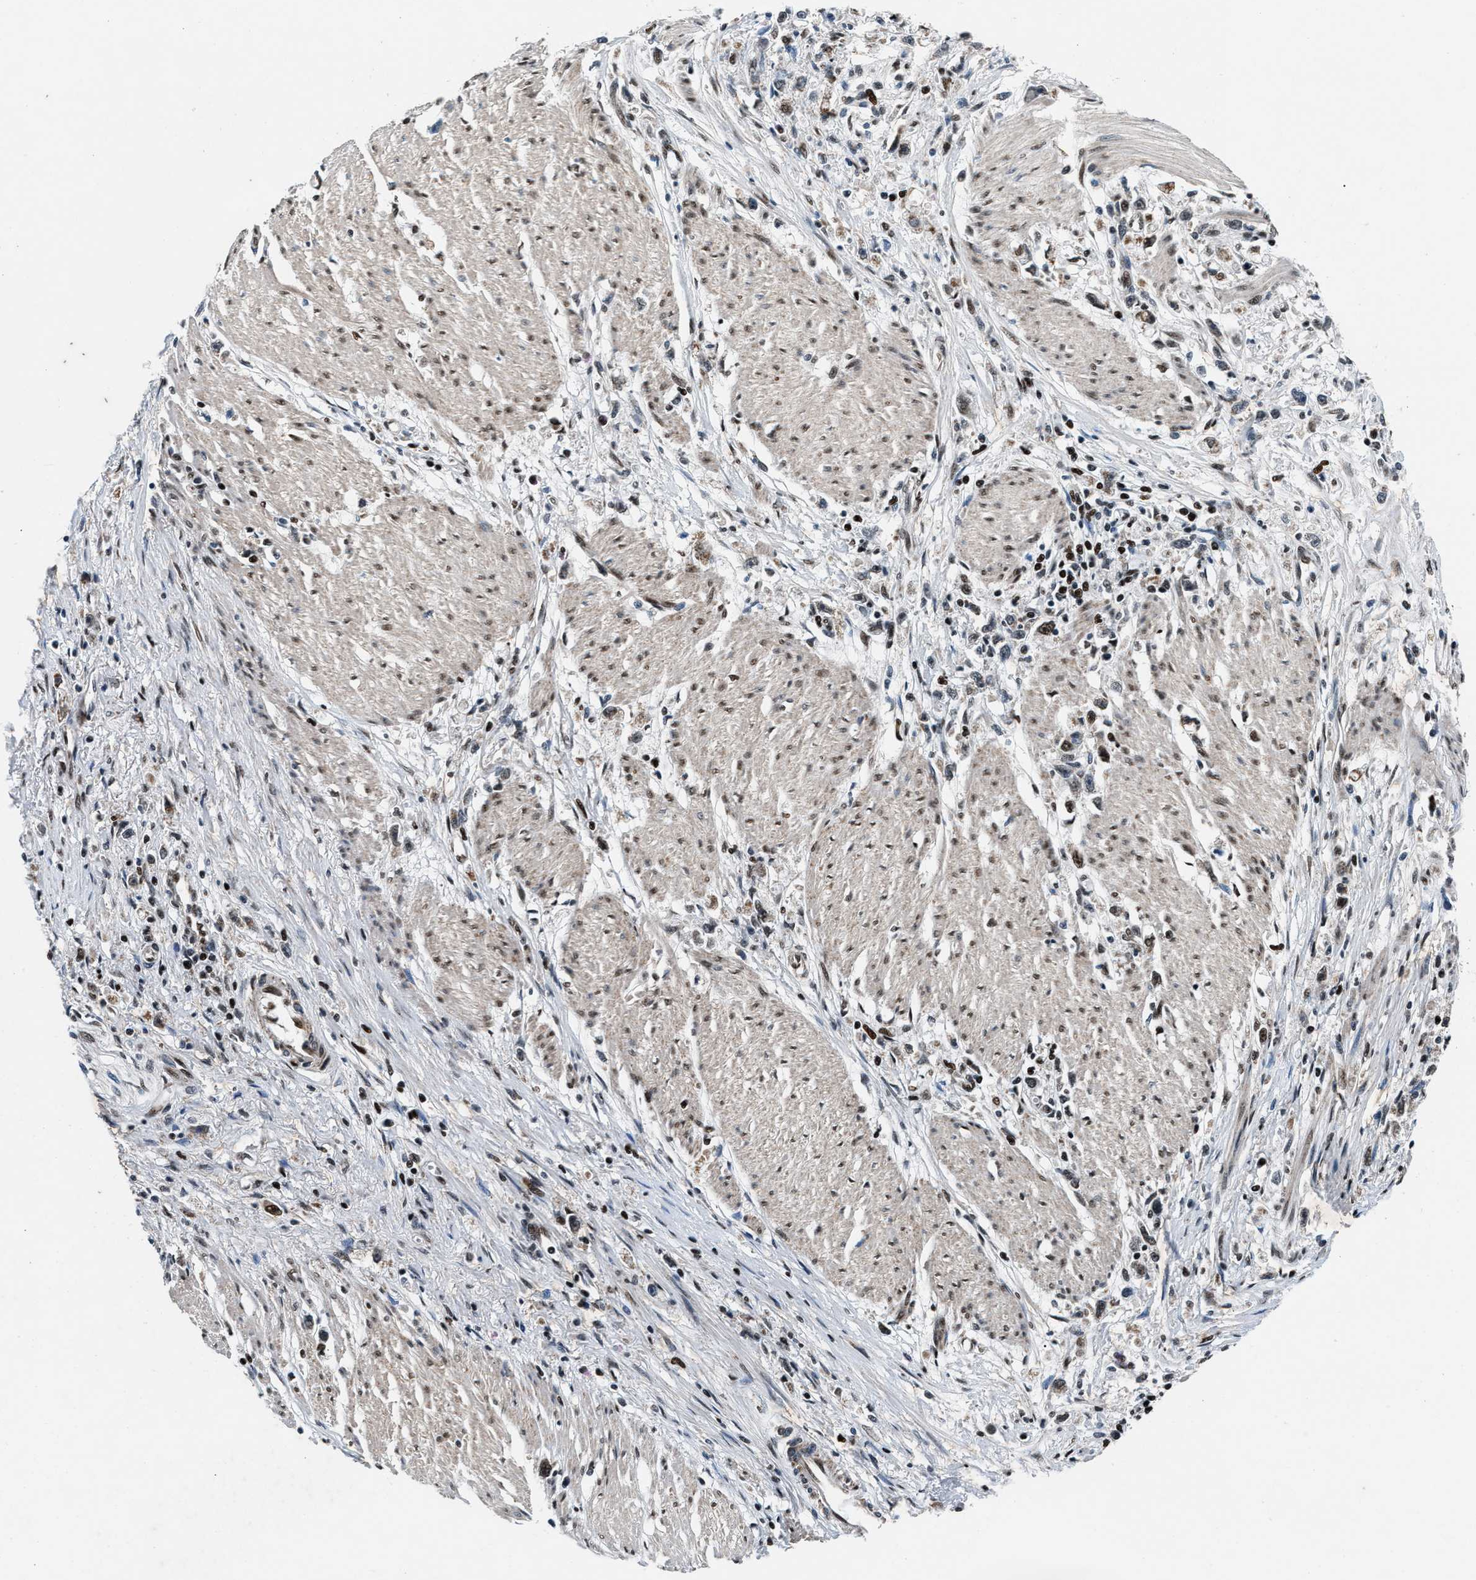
{"staining": {"intensity": "moderate", "quantity": "25%-75%", "location": "cytoplasmic/membranous,nuclear"}, "tissue": "stomach cancer", "cell_type": "Tumor cells", "image_type": "cancer", "snomed": [{"axis": "morphology", "description": "Adenocarcinoma, NOS"}, {"axis": "topography", "description": "Stomach"}], "caption": "Protein analysis of adenocarcinoma (stomach) tissue exhibits moderate cytoplasmic/membranous and nuclear staining in about 25%-75% of tumor cells.", "gene": "PRRC2B", "patient": {"sex": "female", "age": 59}}